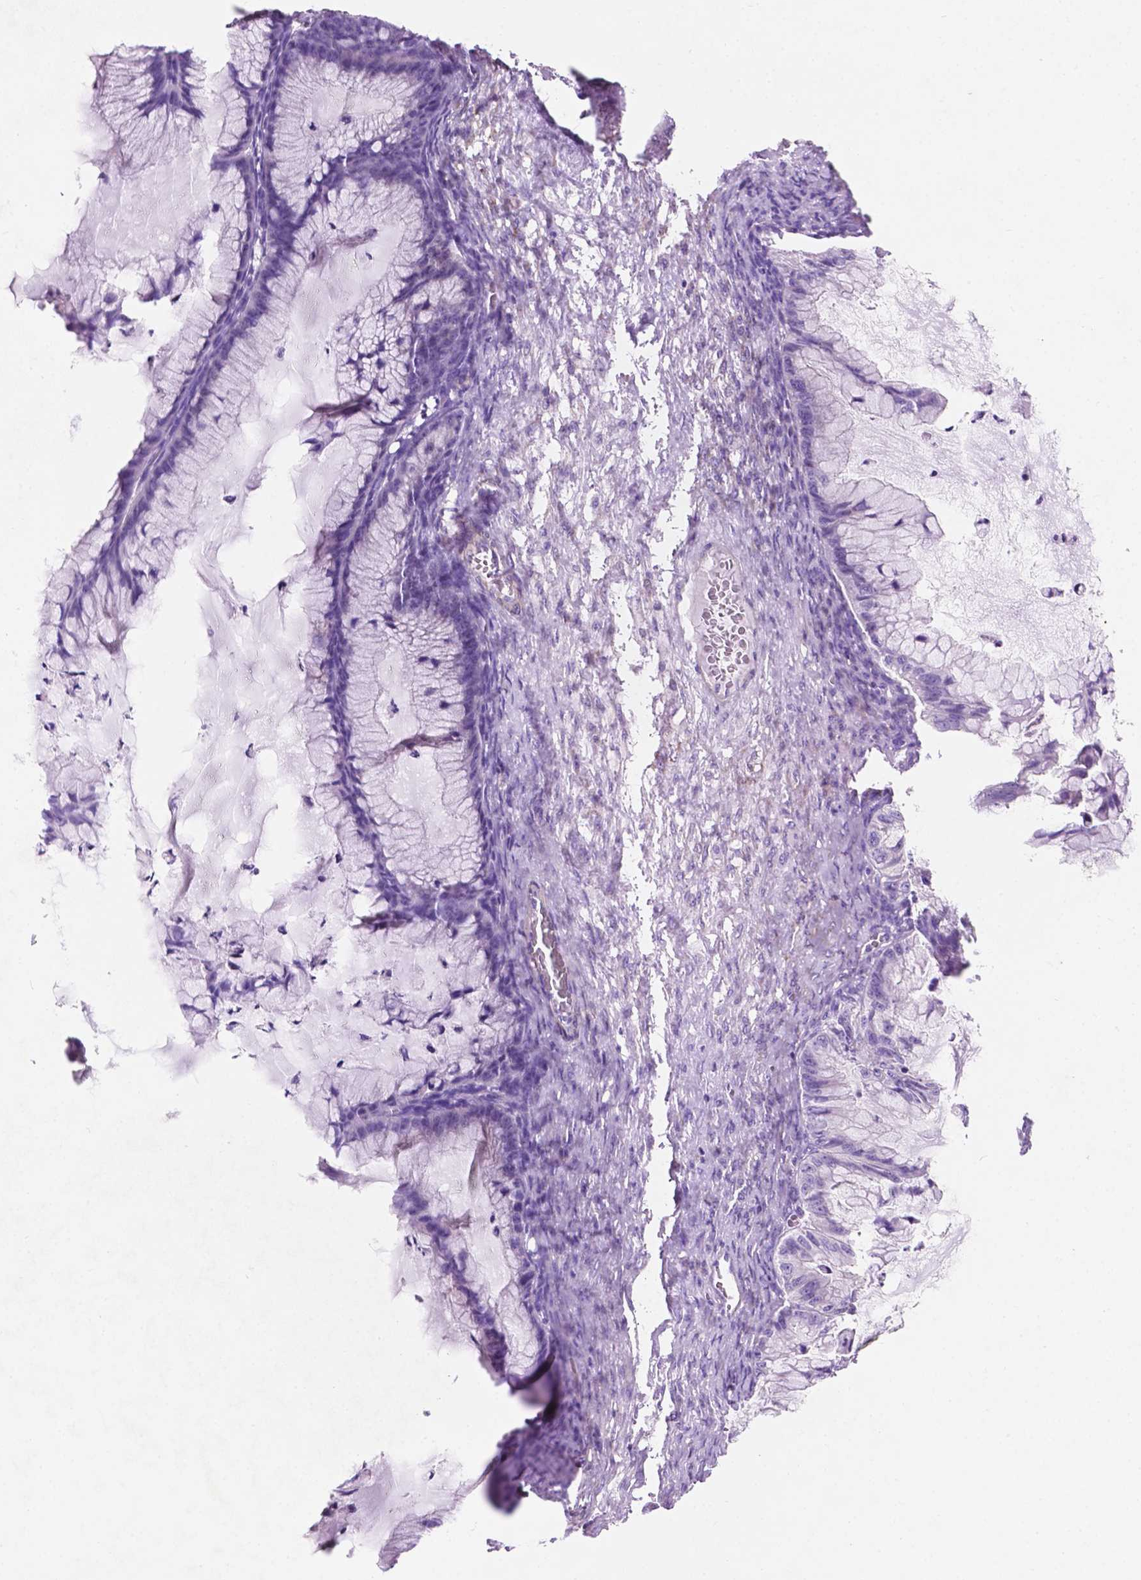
{"staining": {"intensity": "negative", "quantity": "none", "location": "none"}, "tissue": "ovarian cancer", "cell_type": "Tumor cells", "image_type": "cancer", "snomed": [{"axis": "morphology", "description": "Cystadenocarcinoma, mucinous, NOS"}, {"axis": "topography", "description": "Ovary"}], "caption": "DAB (3,3'-diaminobenzidine) immunohistochemical staining of human ovarian mucinous cystadenocarcinoma exhibits no significant staining in tumor cells.", "gene": "ASPG", "patient": {"sex": "female", "age": 72}}